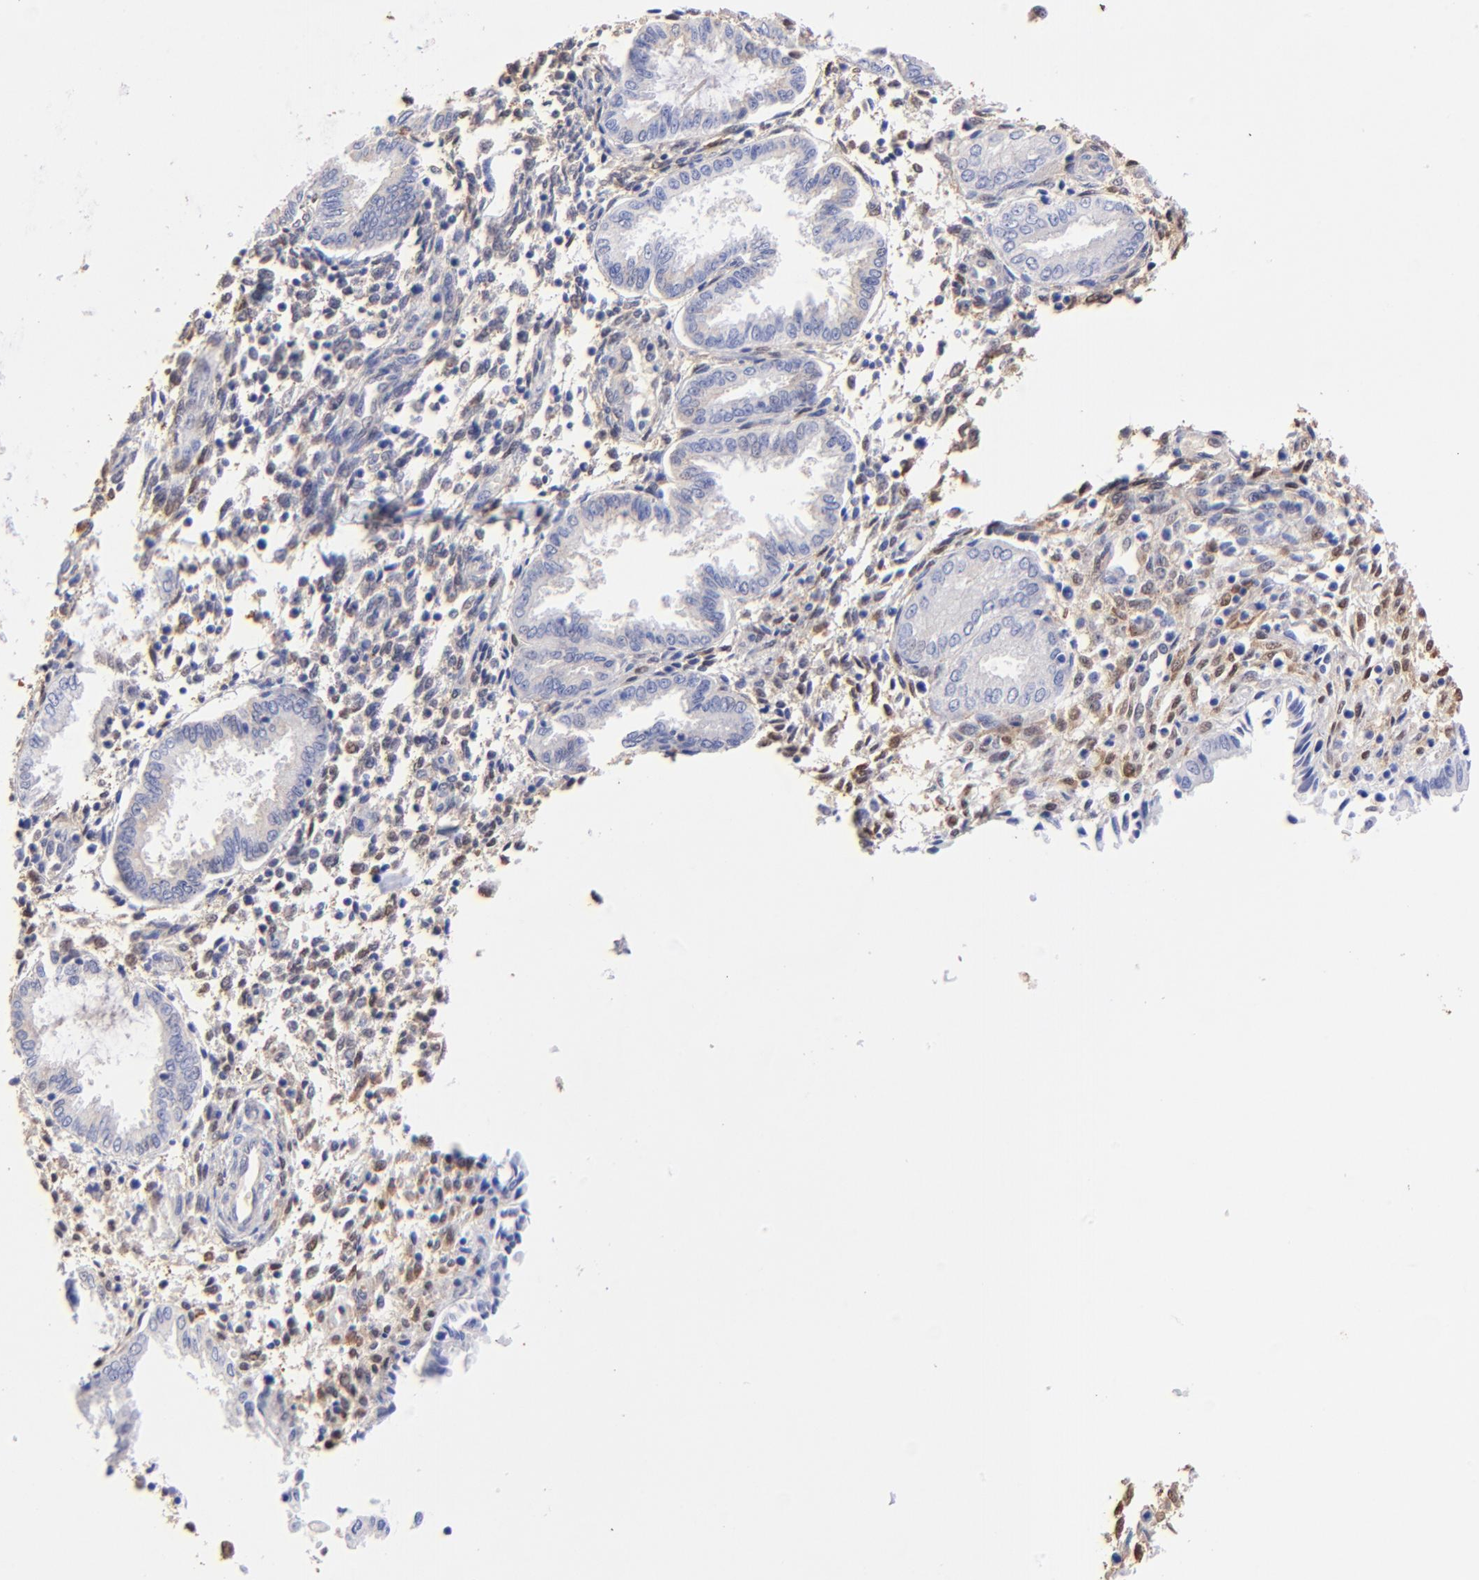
{"staining": {"intensity": "moderate", "quantity": "<25%", "location": "nuclear"}, "tissue": "endometrium", "cell_type": "Cells in endometrial stroma", "image_type": "normal", "snomed": [{"axis": "morphology", "description": "Normal tissue, NOS"}, {"axis": "topography", "description": "Endometrium"}], "caption": "Protein analysis of benign endometrium exhibits moderate nuclear expression in approximately <25% of cells in endometrial stroma. (DAB IHC, brown staining for protein, blue staining for nuclei).", "gene": "ALDH1A1", "patient": {"sex": "female", "age": 33}}